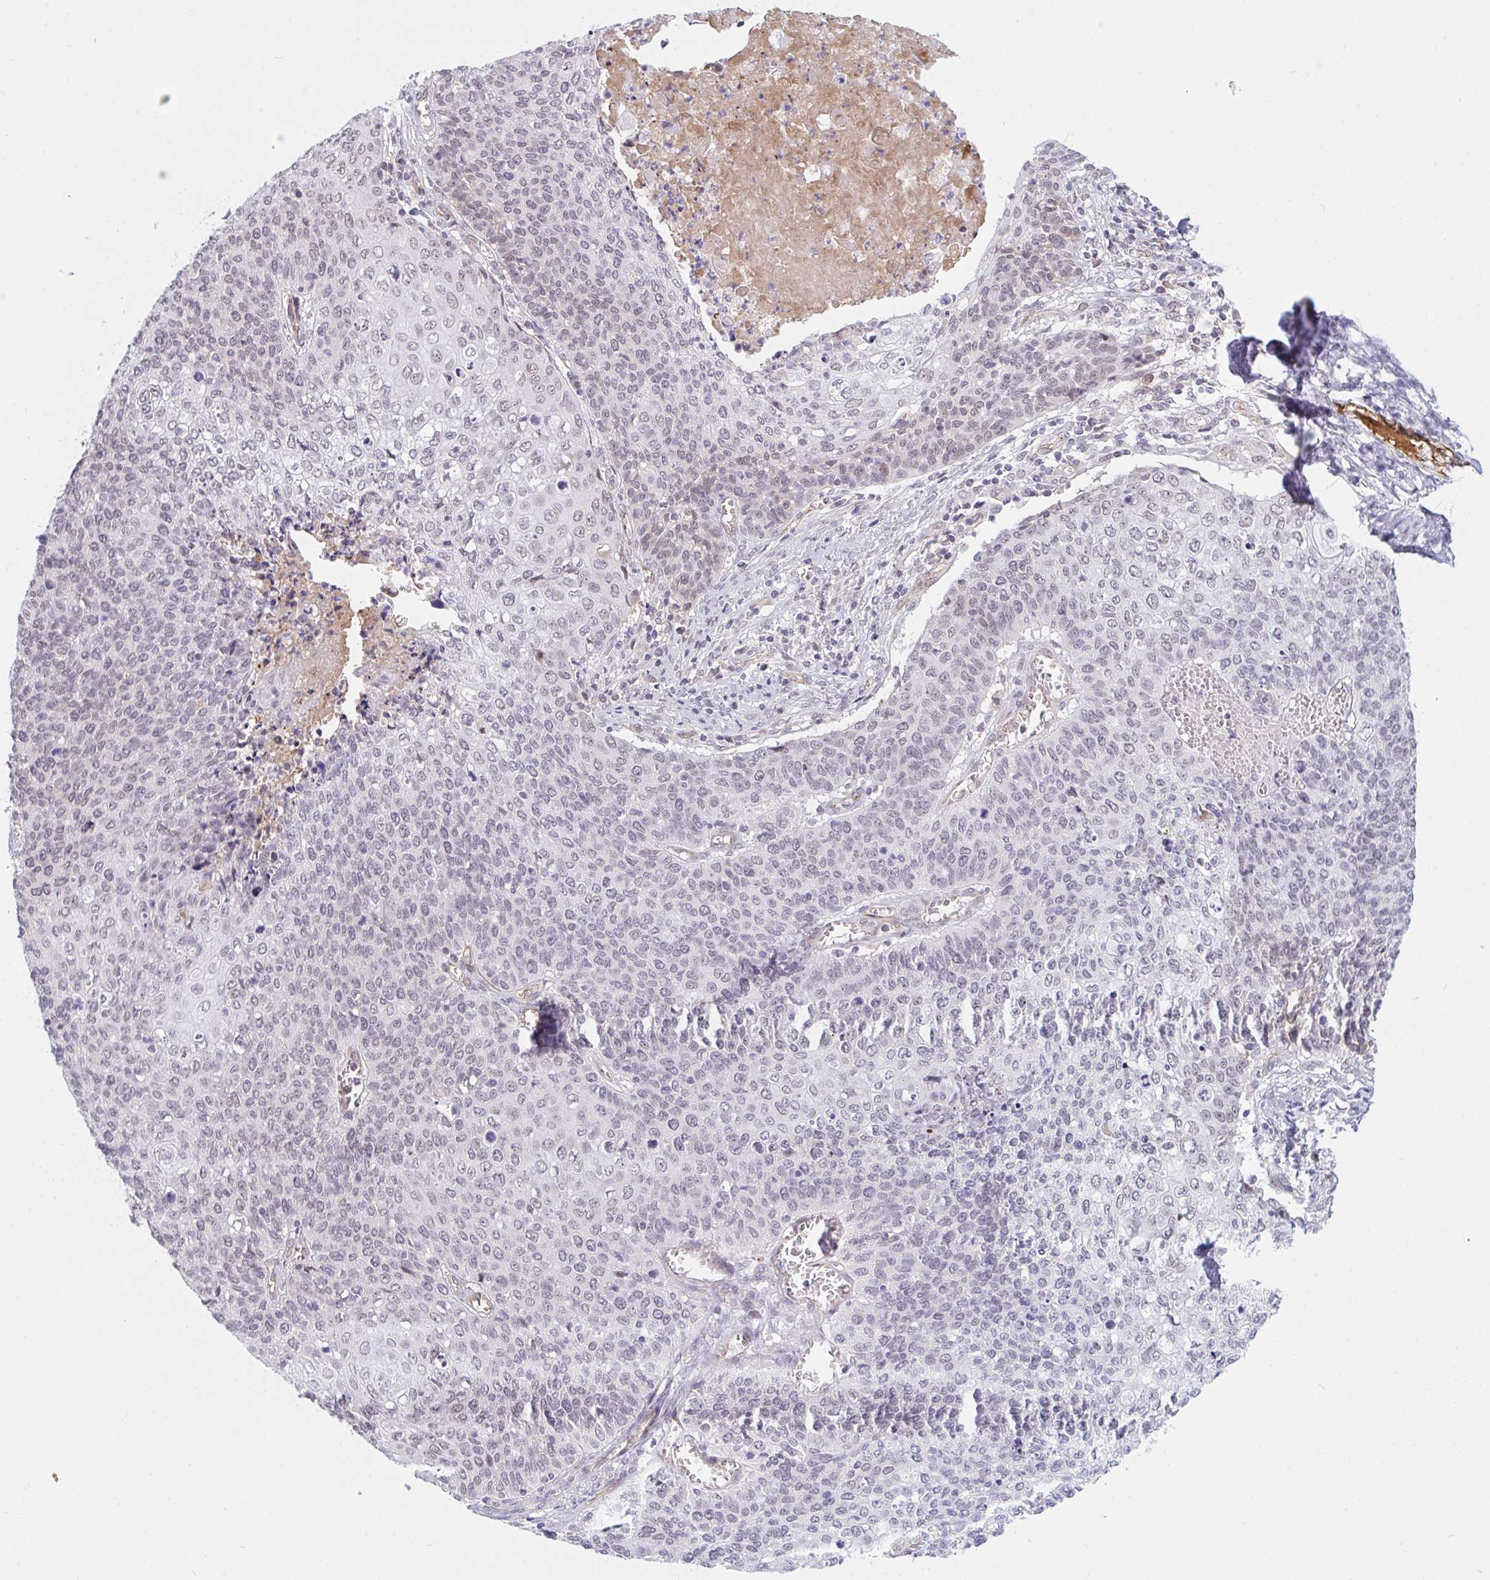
{"staining": {"intensity": "weak", "quantity": "25%-75%", "location": "nuclear"}, "tissue": "cervical cancer", "cell_type": "Tumor cells", "image_type": "cancer", "snomed": [{"axis": "morphology", "description": "Squamous cell carcinoma, NOS"}, {"axis": "topography", "description": "Cervix"}], "caption": "Immunohistochemistry (IHC) of cervical cancer (squamous cell carcinoma) reveals low levels of weak nuclear expression in approximately 25%-75% of tumor cells.", "gene": "DSCAML1", "patient": {"sex": "female", "age": 39}}